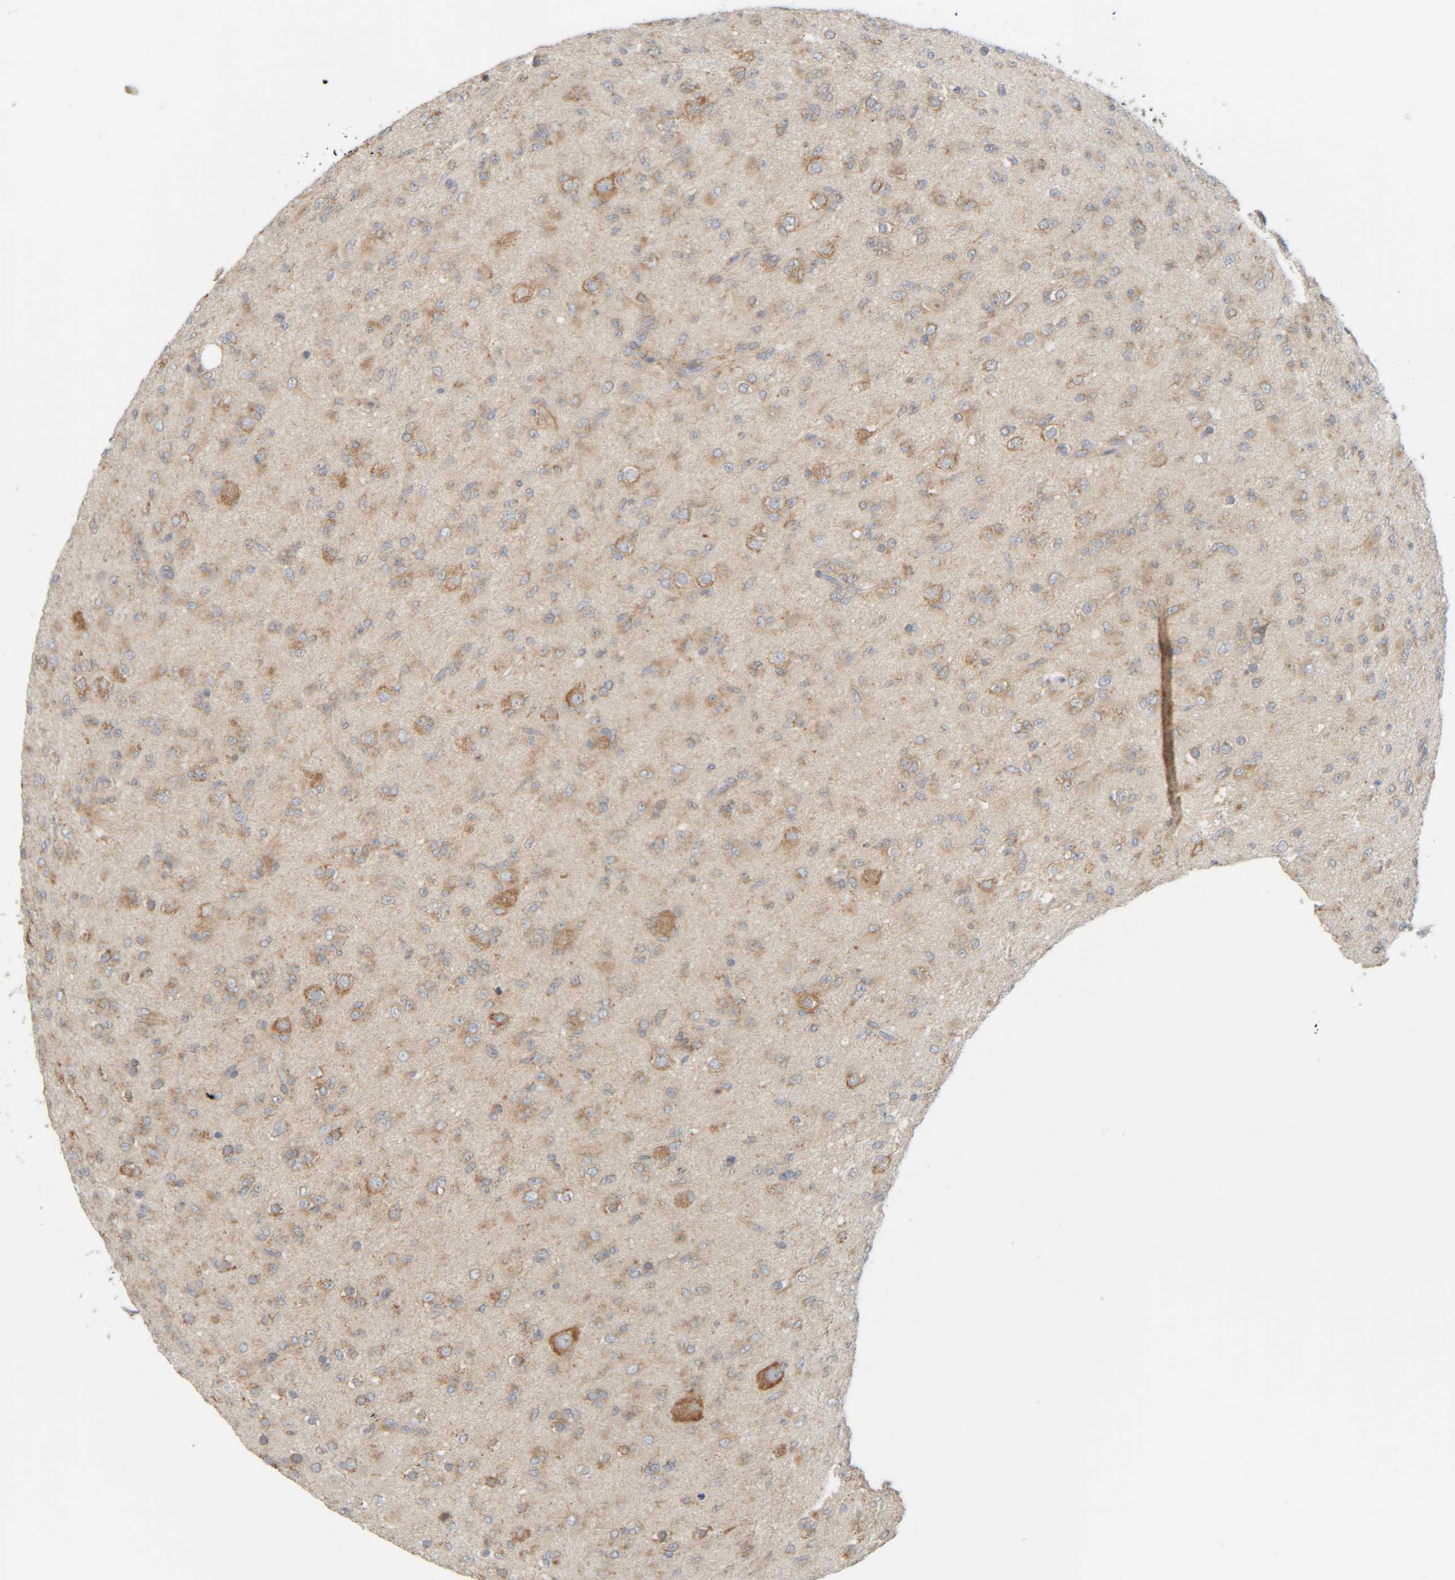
{"staining": {"intensity": "moderate", "quantity": "25%-75%", "location": "cytoplasmic/membranous"}, "tissue": "glioma", "cell_type": "Tumor cells", "image_type": "cancer", "snomed": [{"axis": "morphology", "description": "Glioma, malignant, Low grade"}, {"axis": "topography", "description": "Brain"}], "caption": "Protein expression analysis of human malignant low-grade glioma reveals moderate cytoplasmic/membranous expression in about 25%-75% of tumor cells. (DAB (3,3'-diaminobenzidine) IHC, brown staining for protein, blue staining for nuclei).", "gene": "CCDC57", "patient": {"sex": "male", "age": 65}}